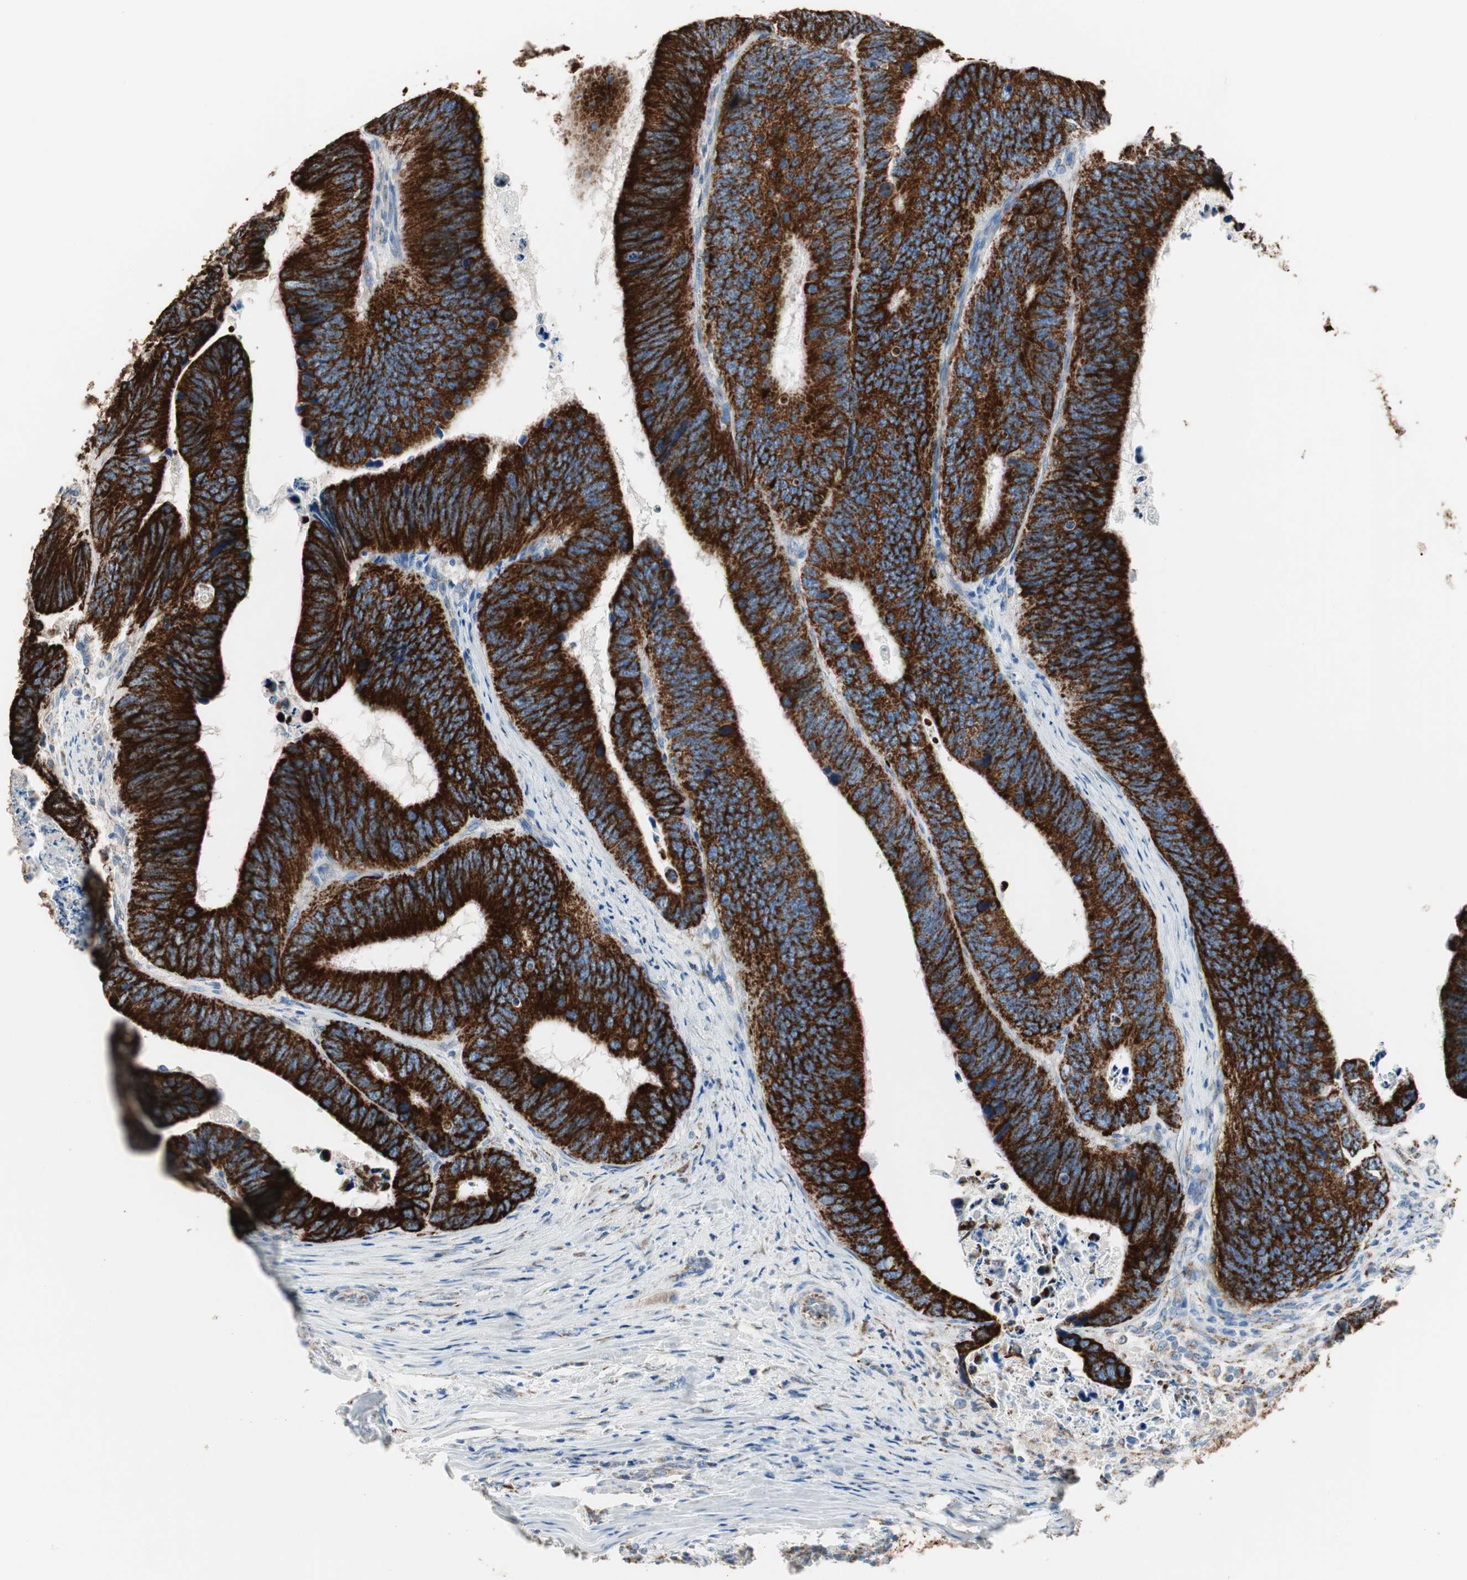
{"staining": {"intensity": "strong", "quantity": ">75%", "location": "cytoplasmic/membranous"}, "tissue": "colorectal cancer", "cell_type": "Tumor cells", "image_type": "cancer", "snomed": [{"axis": "morphology", "description": "Adenocarcinoma, NOS"}, {"axis": "topography", "description": "Colon"}], "caption": "DAB (3,3'-diaminobenzidine) immunohistochemical staining of human colorectal cancer (adenocarcinoma) displays strong cytoplasmic/membranous protein staining in approximately >75% of tumor cells.", "gene": "TST", "patient": {"sex": "male", "age": 72}}